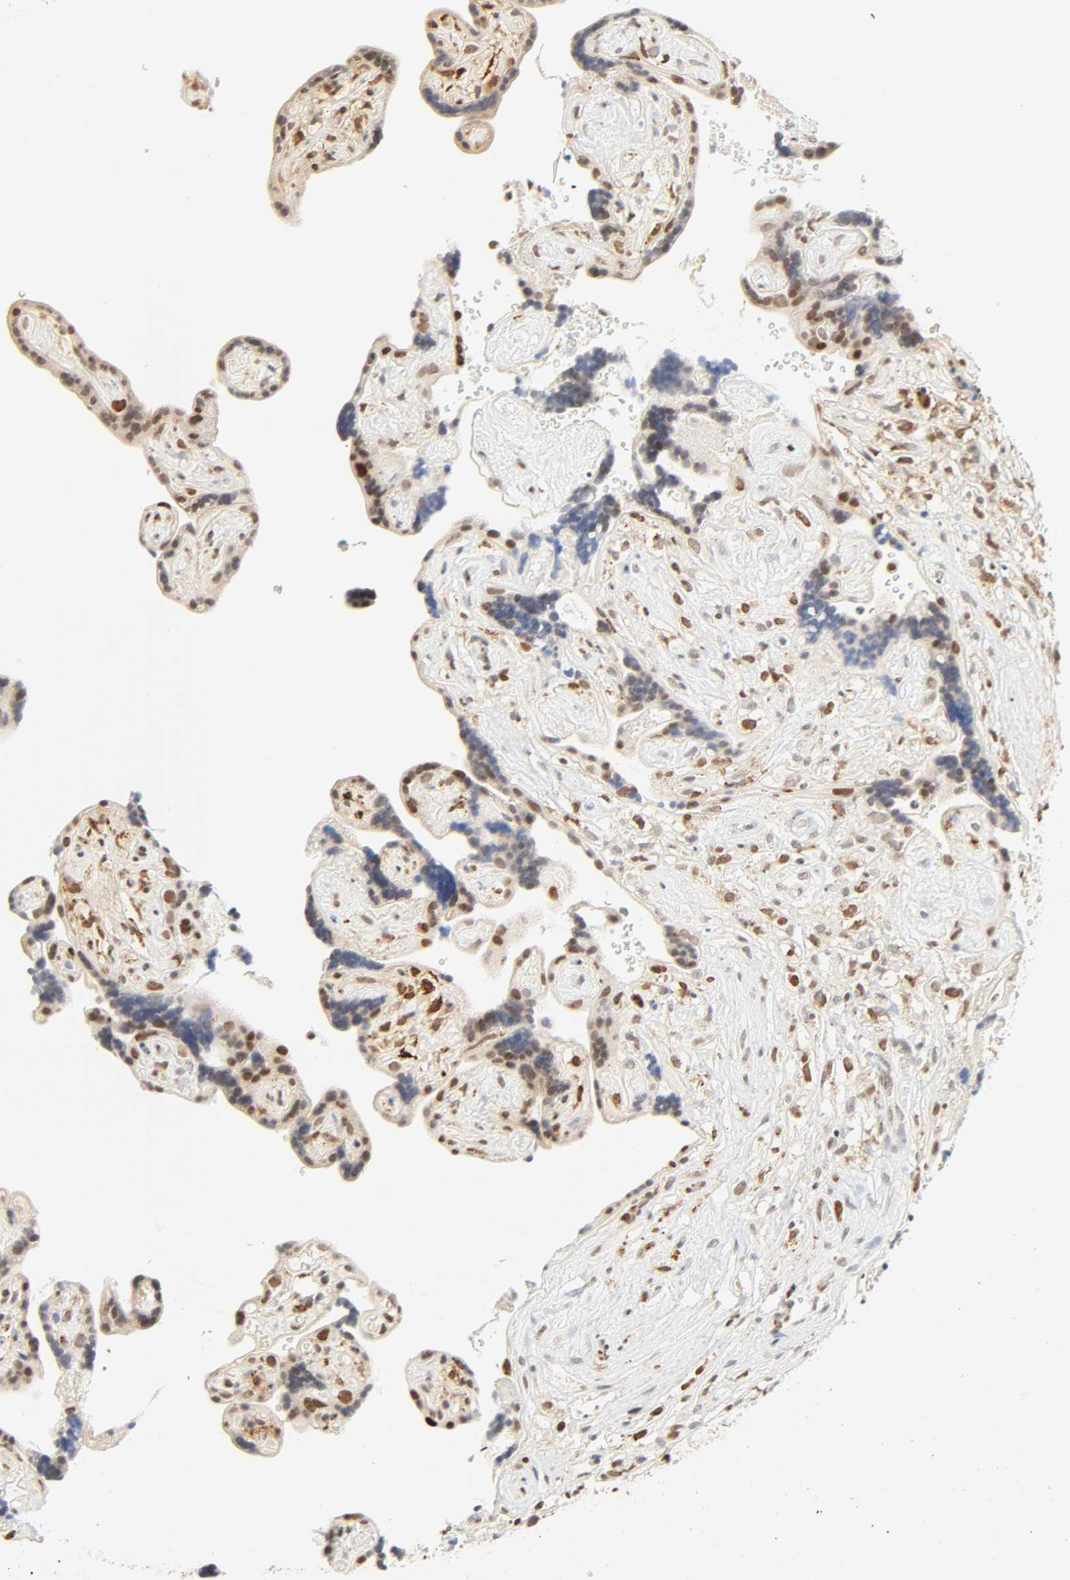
{"staining": {"intensity": "strong", "quantity": ">75%", "location": "nuclear"}, "tissue": "placenta", "cell_type": "Trophoblastic cells", "image_type": "normal", "snomed": [{"axis": "morphology", "description": "Normal tissue, NOS"}, {"axis": "topography", "description": "Placenta"}], "caption": "Immunohistochemical staining of normal human placenta displays >75% levels of strong nuclear protein positivity in approximately >75% of trophoblastic cells.", "gene": "DAZAP1", "patient": {"sex": "female", "age": 30}}